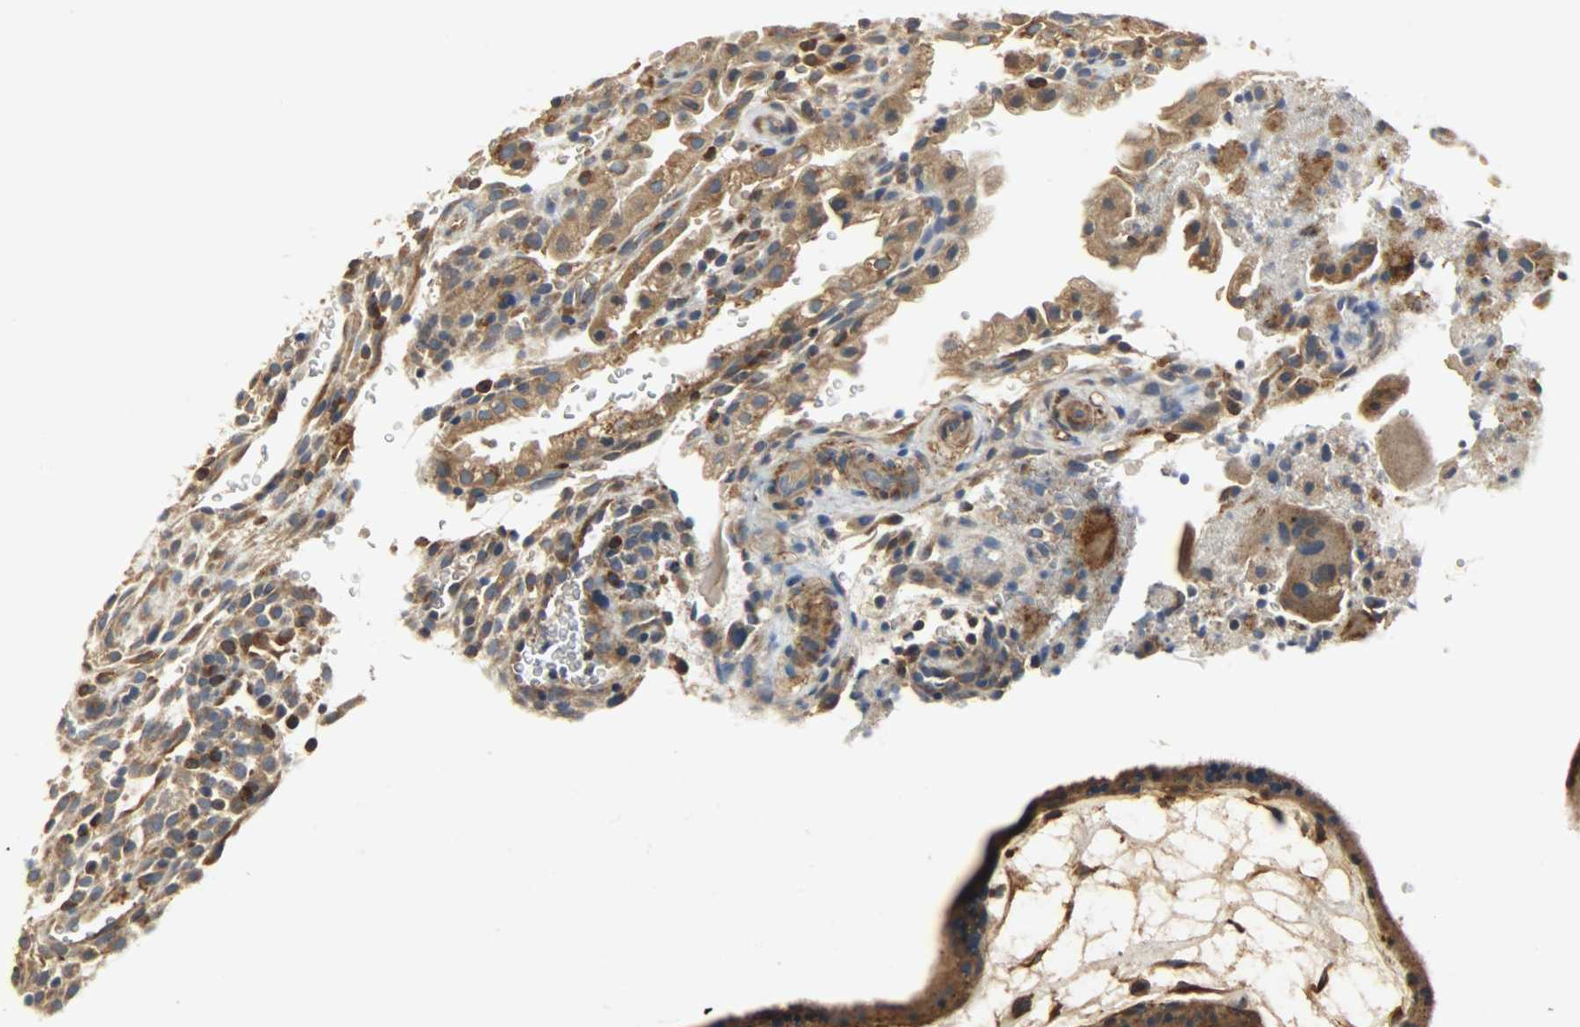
{"staining": {"intensity": "moderate", "quantity": ">75%", "location": "cytoplasmic/membranous"}, "tissue": "placenta", "cell_type": "Decidual cells", "image_type": "normal", "snomed": [{"axis": "morphology", "description": "Normal tissue, NOS"}, {"axis": "topography", "description": "Placenta"}], "caption": "A brown stain labels moderate cytoplasmic/membranous expression of a protein in decidual cells of benign placenta. Nuclei are stained in blue.", "gene": "C1orf198", "patient": {"sex": "female", "age": 19}}